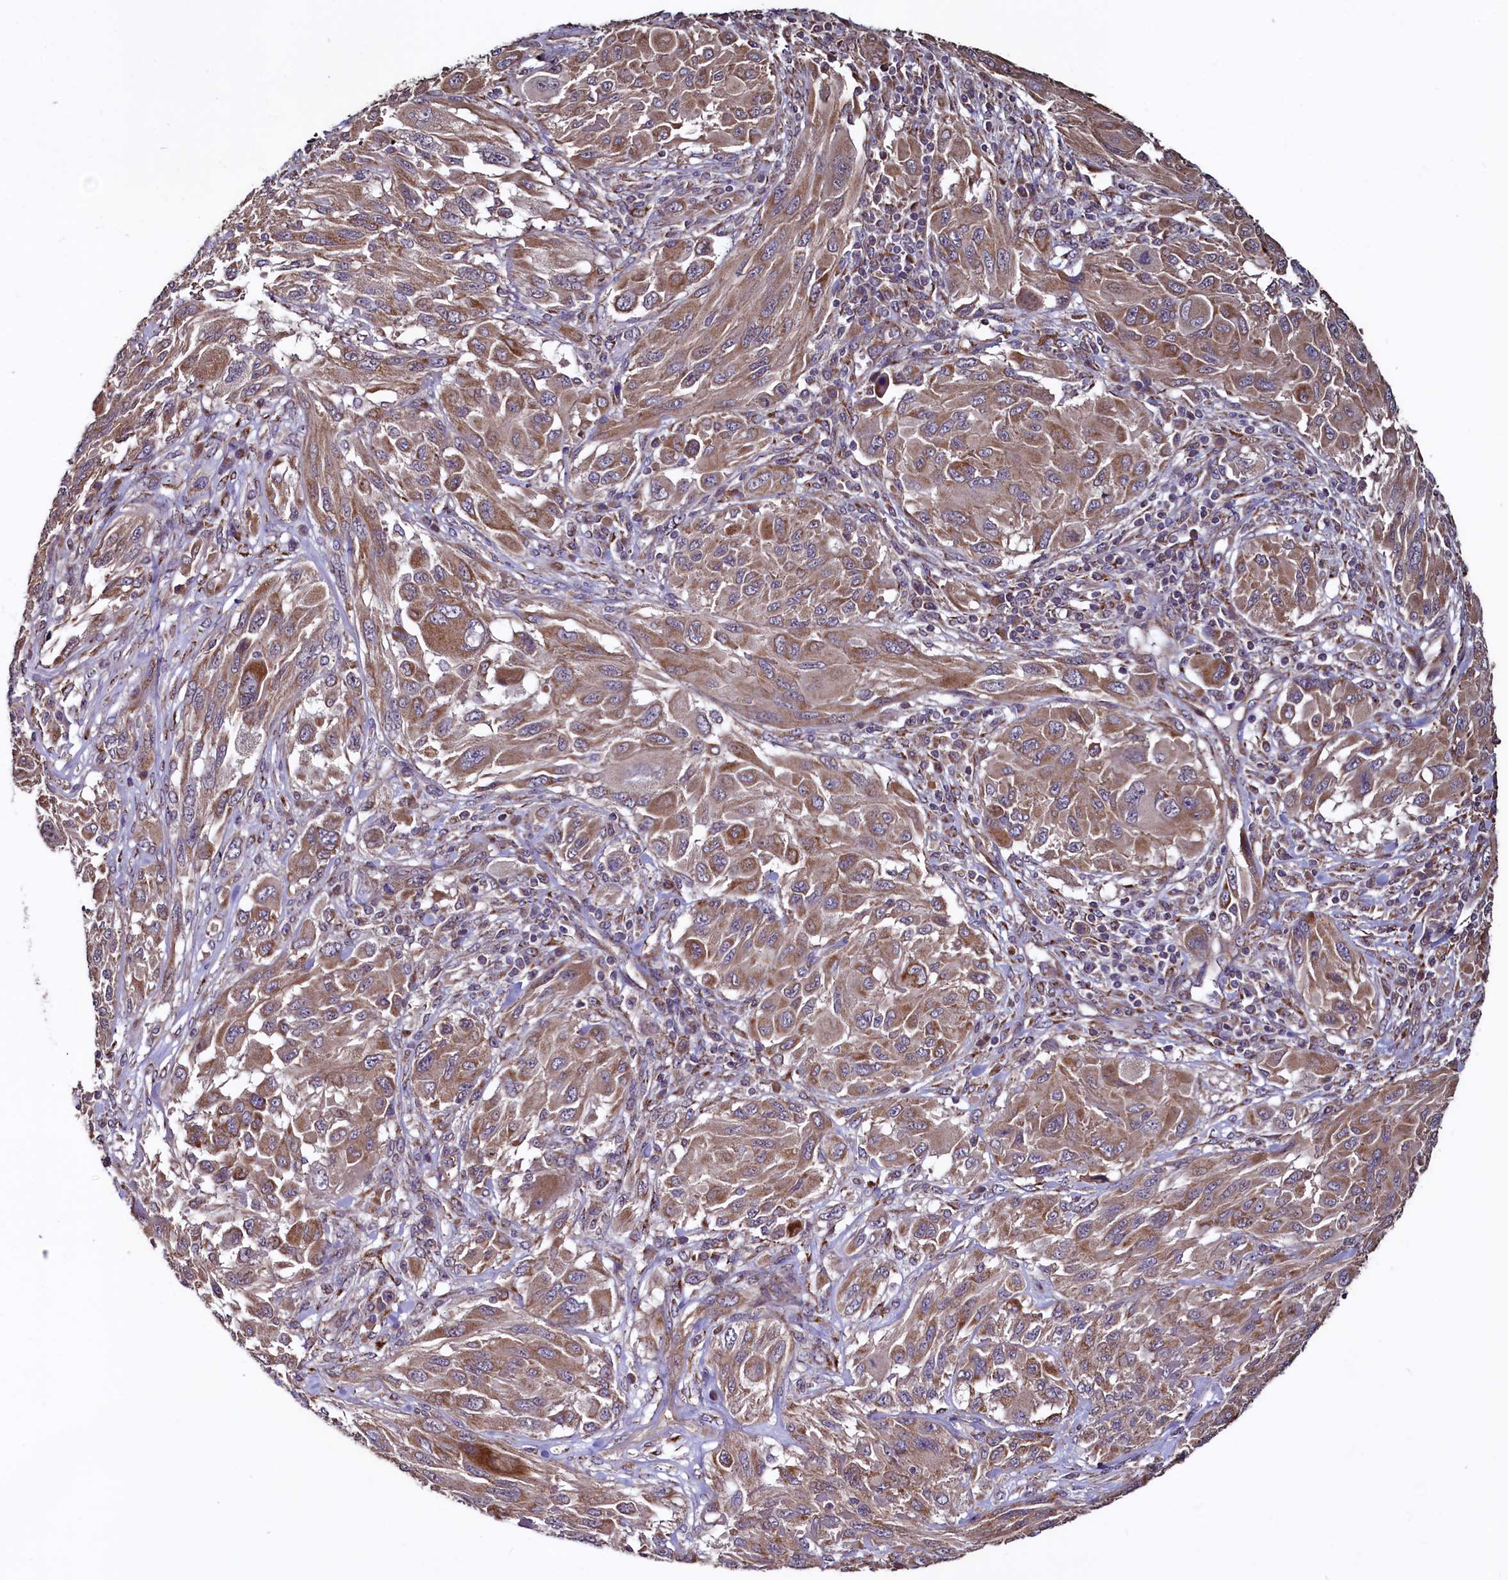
{"staining": {"intensity": "moderate", "quantity": ">75%", "location": "cytoplasmic/membranous"}, "tissue": "melanoma", "cell_type": "Tumor cells", "image_type": "cancer", "snomed": [{"axis": "morphology", "description": "Malignant melanoma, NOS"}, {"axis": "topography", "description": "Skin"}], "caption": "IHC of human malignant melanoma displays medium levels of moderate cytoplasmic/membranous expression in about >75% of tumor cells.", "gene": "RBFA", "patient": {"sex": "female", "age": 91}}